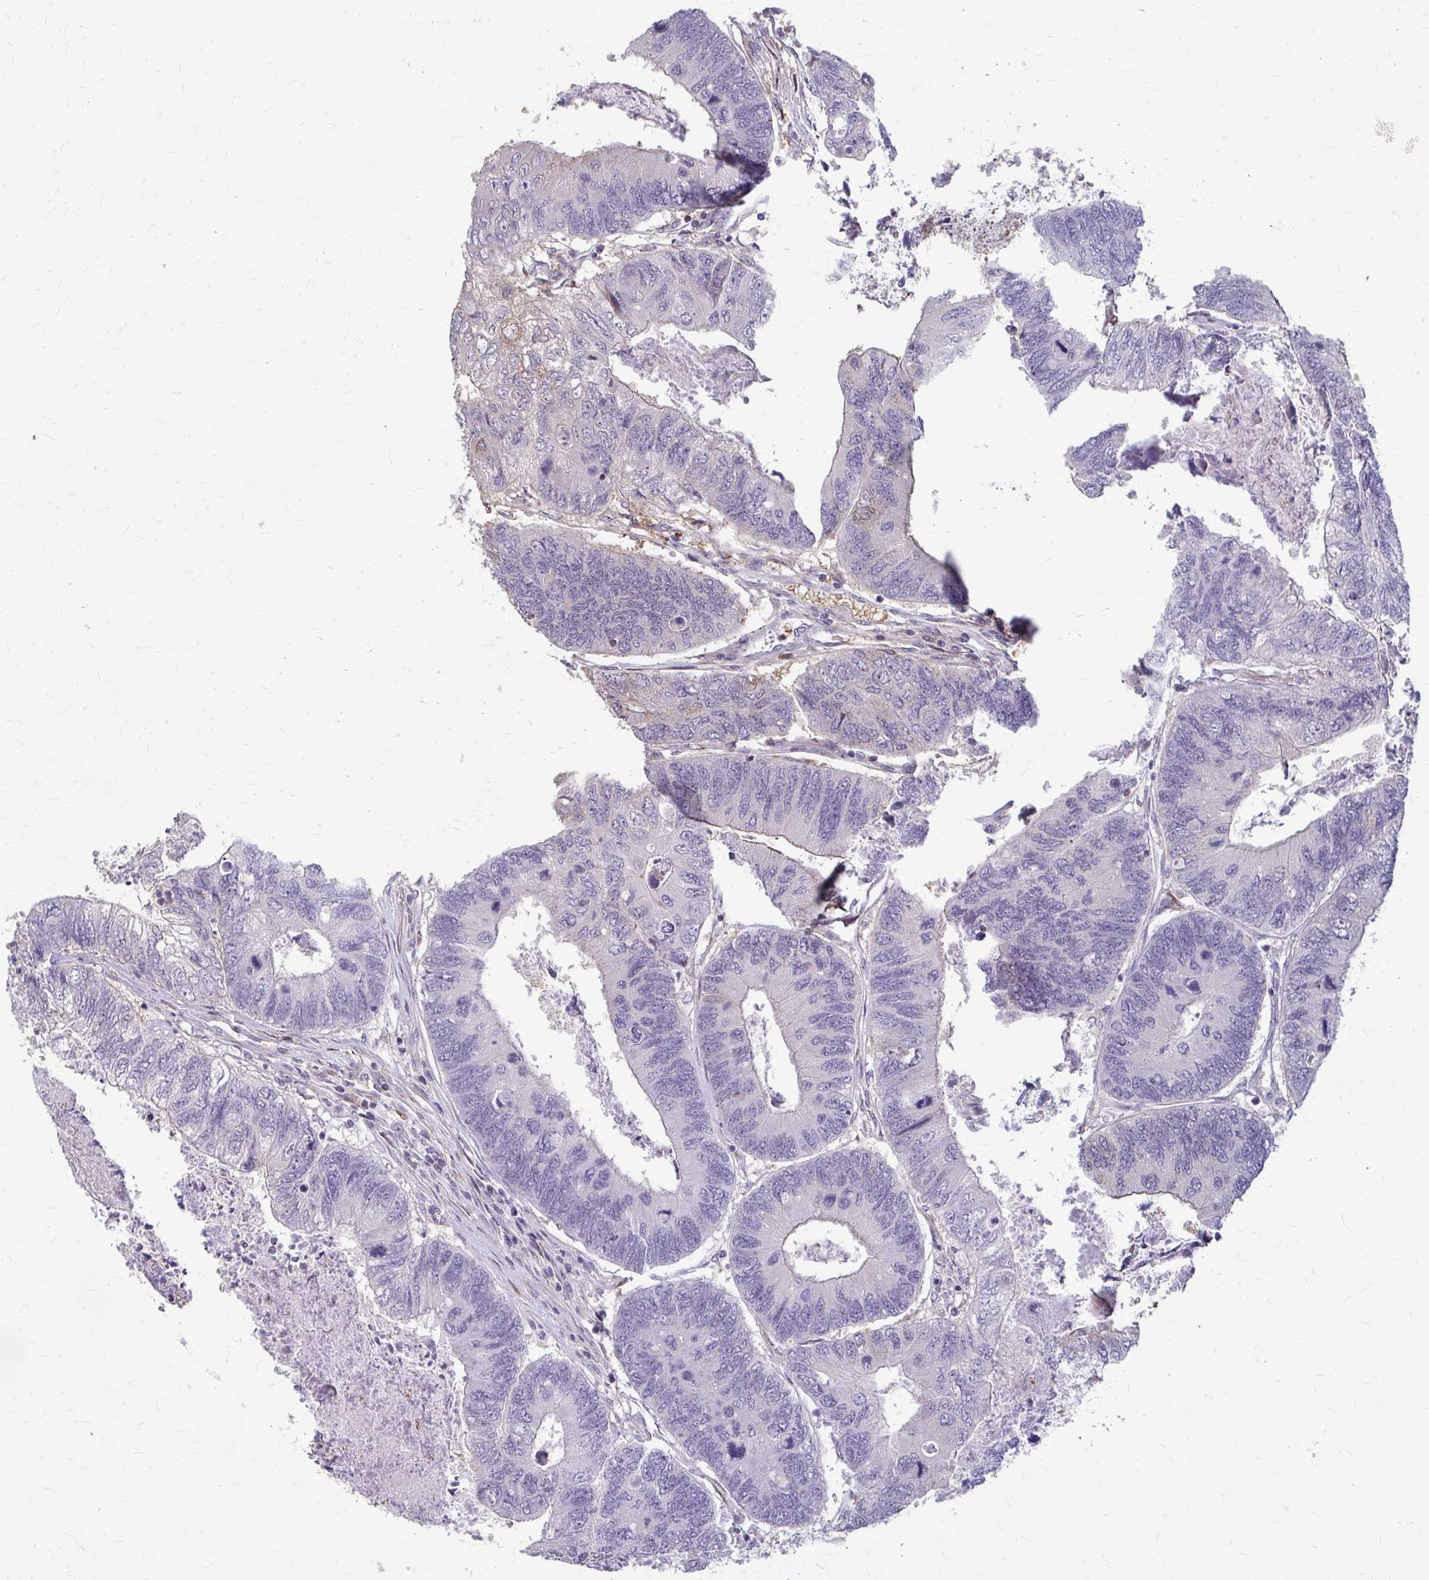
{"staining": {"intensity": "negative", "quantity": "none", "location": "none"}, "tissue": "colorectal cancer", "cell_type": "Tumor cells", "image_type": "cancer", "snomed": [{"axis": "morphology", "description": "Adenocarcinoma, NOS"}, {"axis": "topography", "description": "Colon"}], "caption": "Tumor cells show no significant protein positivity in adenocarcinoma (colorectal). Brightfield microscopy of IHC stained with DAB (3,3'-diaminobenzidine) (brown) and hematoxylin (blue), captured at high magnification.", "gene": "ZNF34", "patient": {"sex": "female", "age": 67}}